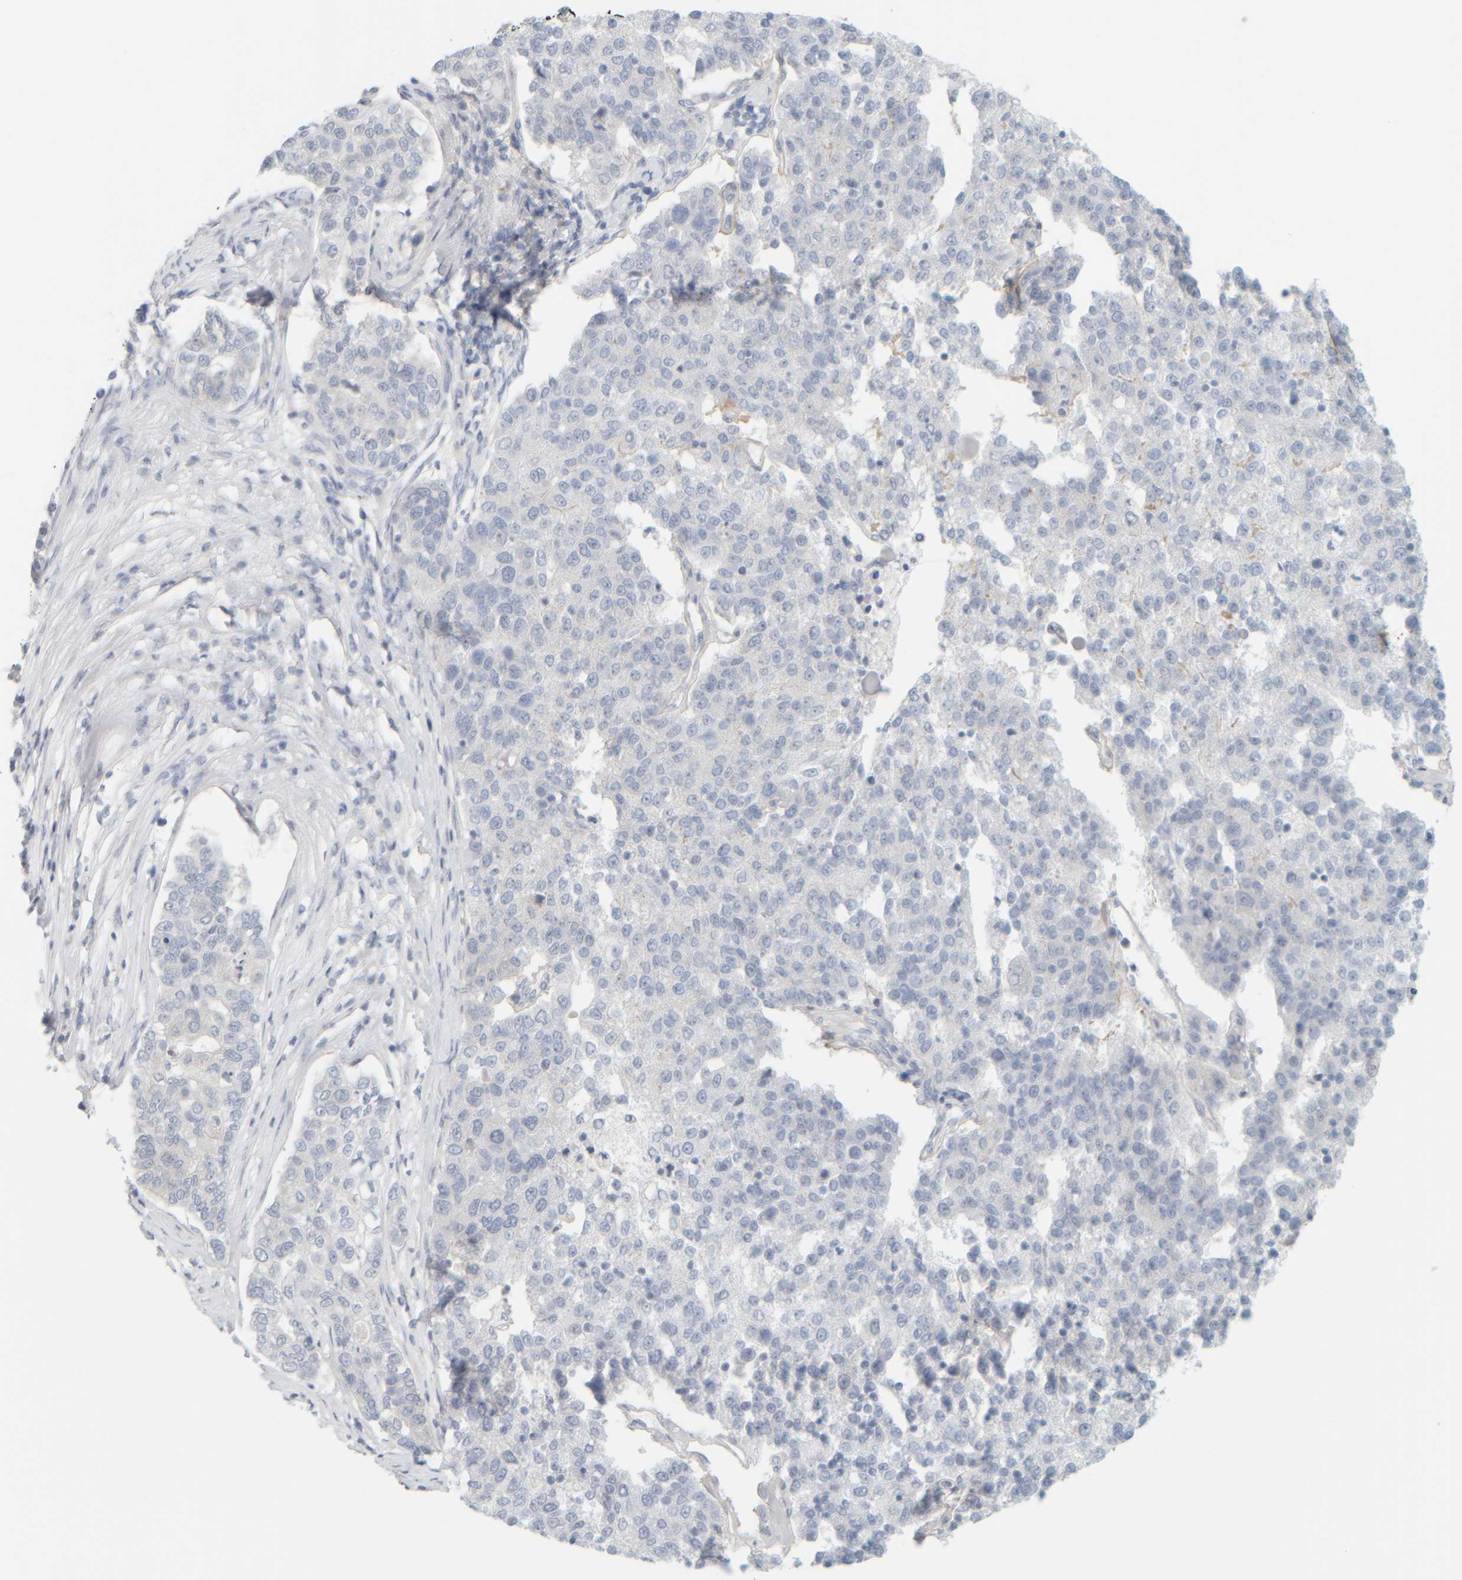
{"staining": {"intensity": "negative", "quantity": "none", "location": "none"}, "tissue": "pancreatic cancer", "cell_type": "Tumor cells", "image_type": "cancer", "snomed": [{"axis": "morphology", "description": "Adenocarcinoma, NOS"}, {"axis": "topography", "description": "Pancreas"}], "caption": "IHC photomicrograph of neoplastic tissue: adenocarcinoma (pancreatic) stained with DAB shows no significant protein expression in tumor cells. (Immunohistochemistry, brightfield microscopy, high magnification).", "gene": "PTGES3L-AARSD1", "patient": {"sex": "female", "age": 61}}